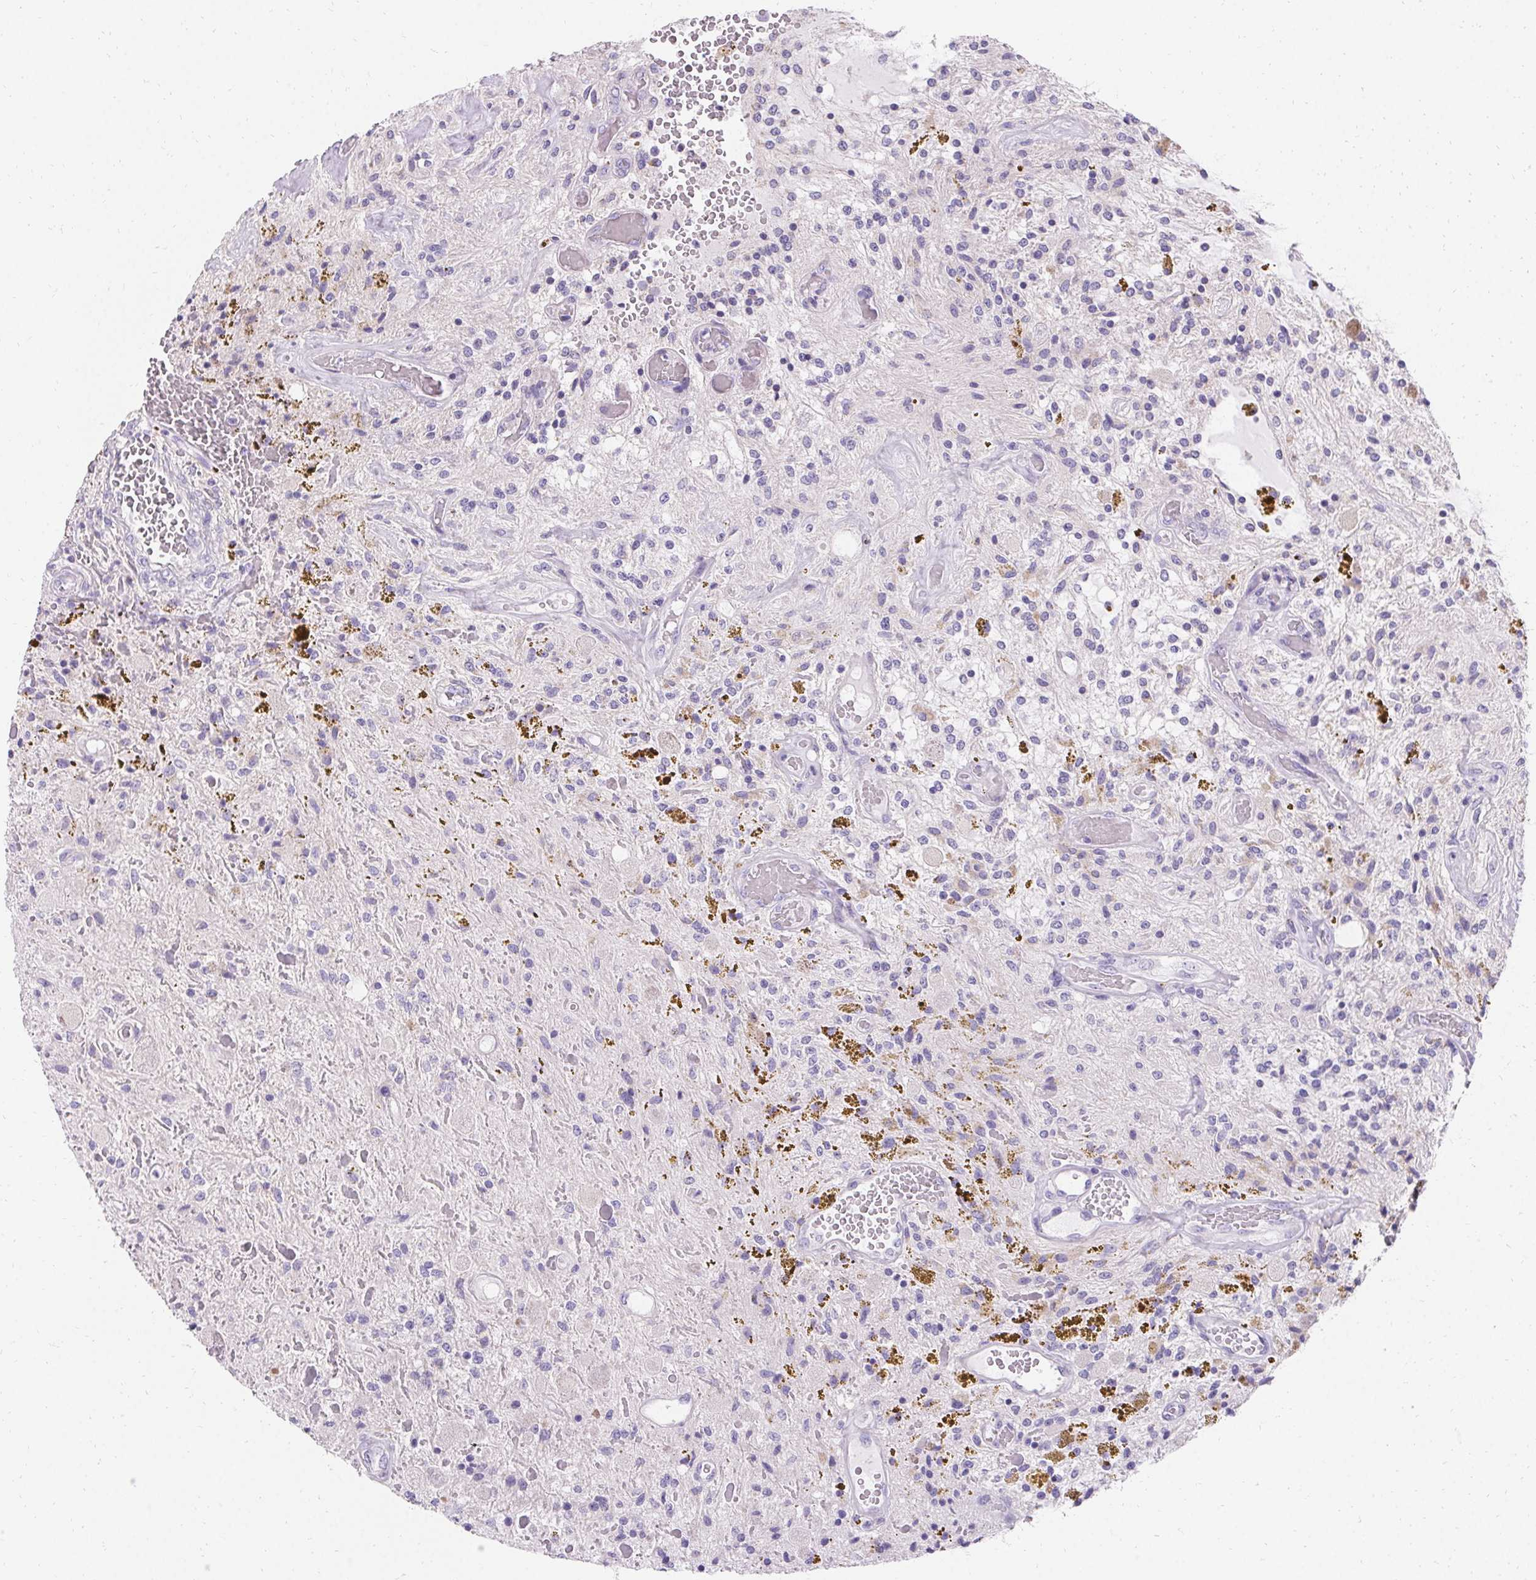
{"staining": {"intensity": "negative", "quantity": "none", "location": "none"}, "tissue": "glioma", "cell_type": "Tumor cells", "image_type": "cancer", "snomed": [{"axis": "morphology", "description": "Glioma, malignant, Low grade"}, {"axis": "topography", "description": "Cerebellum"}], "caption": "This is a photomicrograph of immunohistochemistry staining of malignant low-grade glioma, which shows no positivity in tumor cells.", "gene": "ASGR2", "patient": {"sex": "female", "age": 14}}